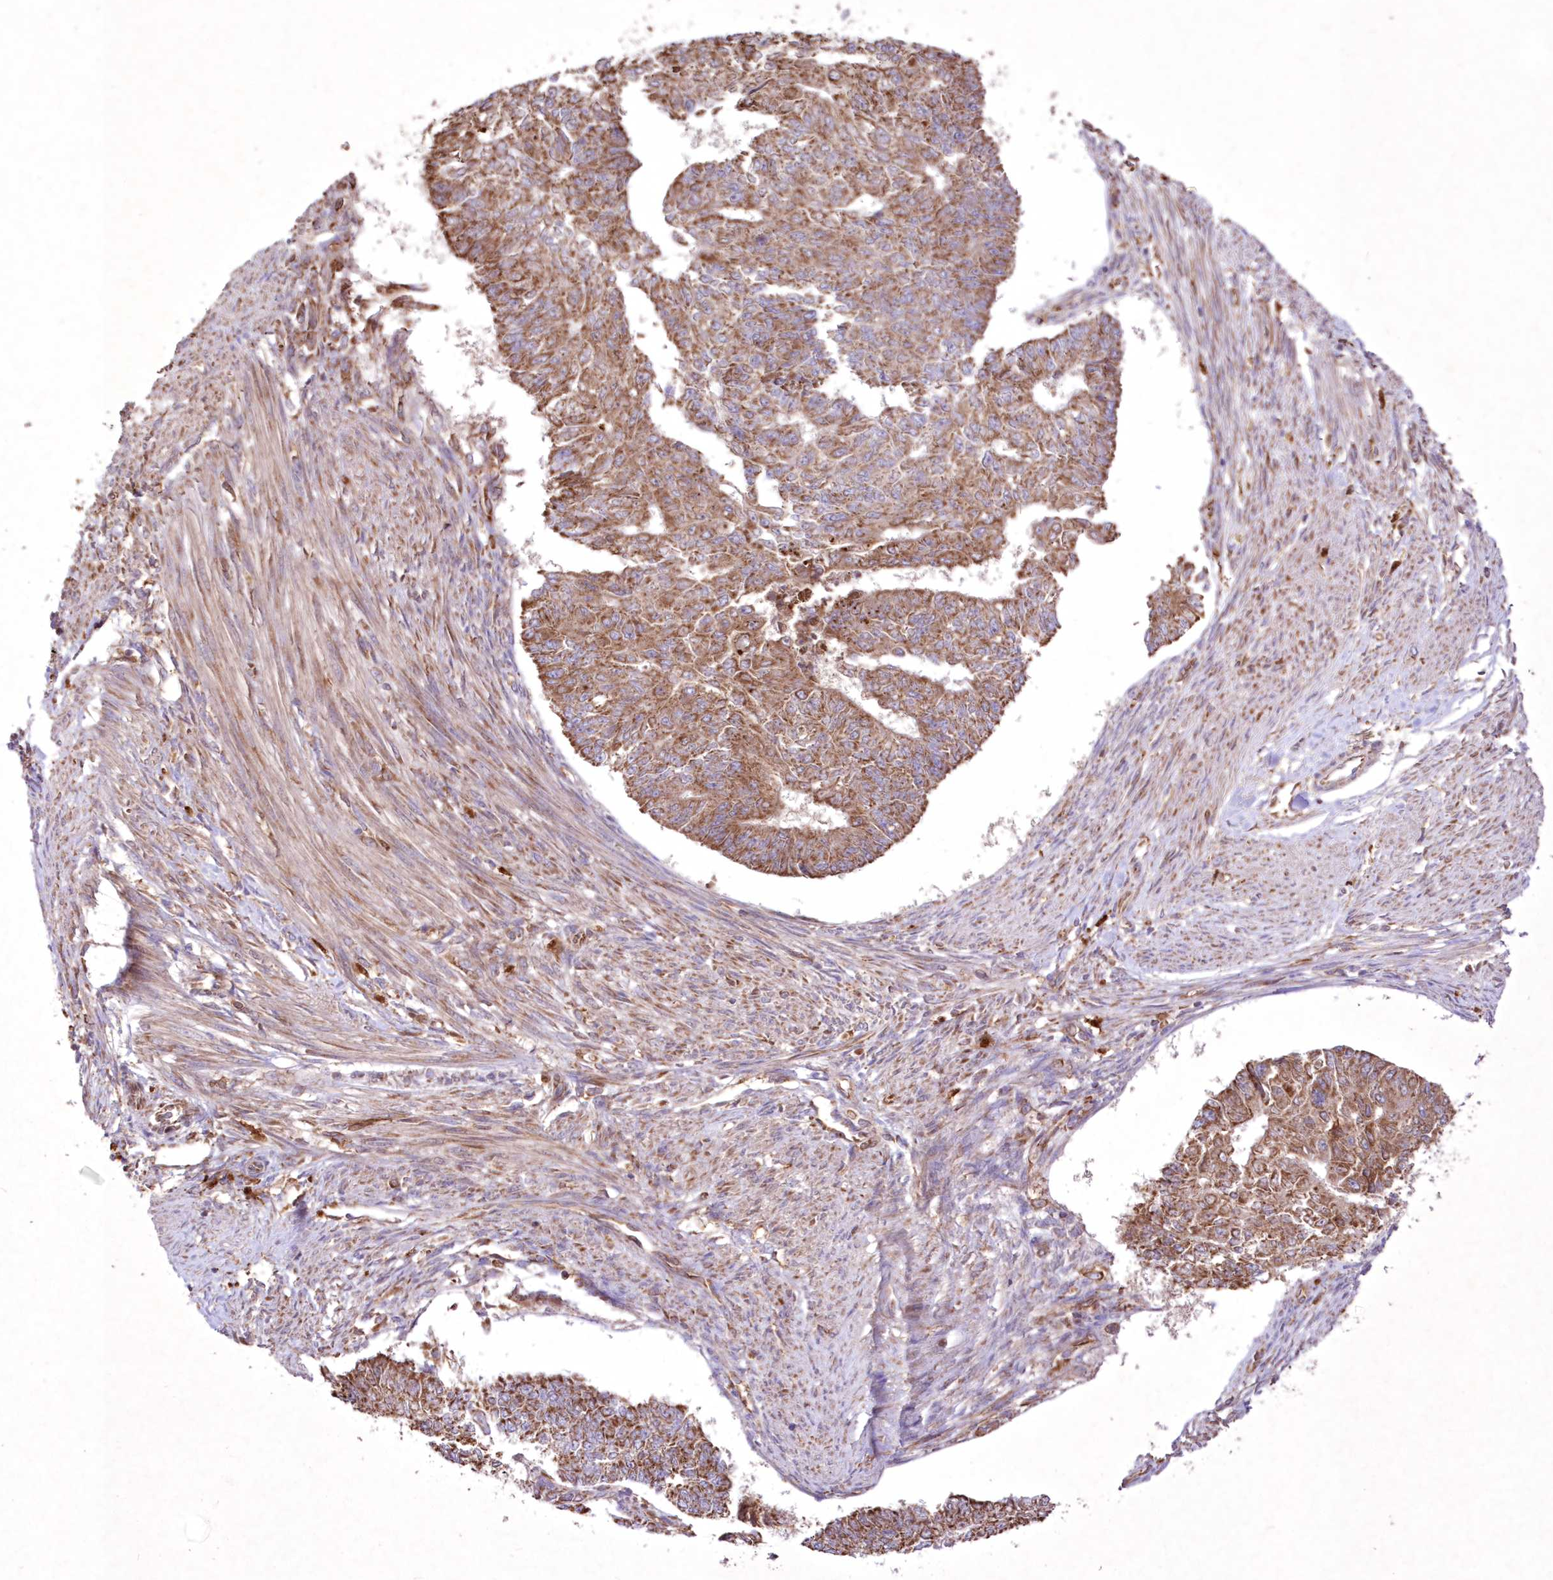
{"staining": {"intensity": "moderate", "quantity": ">75%", "location": "cytoplasmic/membranous"}, "tissue": "endometrial cancer", "cell_type": "Tumor cells", "image_type": "cancer", "snomed": [{"axis": "morphology", "description": "Adenocarcinoma, NOS"}, {"axis": "topography", "description": "Endometrium"}], "caption": "Immunohistochemical staining of human adenocarcinoma (endometrial) exhibits medium levels of moderate cytoplasmic/membranous protein positivity in about >75% of tumor cells.", "gene": "FCHO2", "patient": {"sex": "female", "age": 32}}